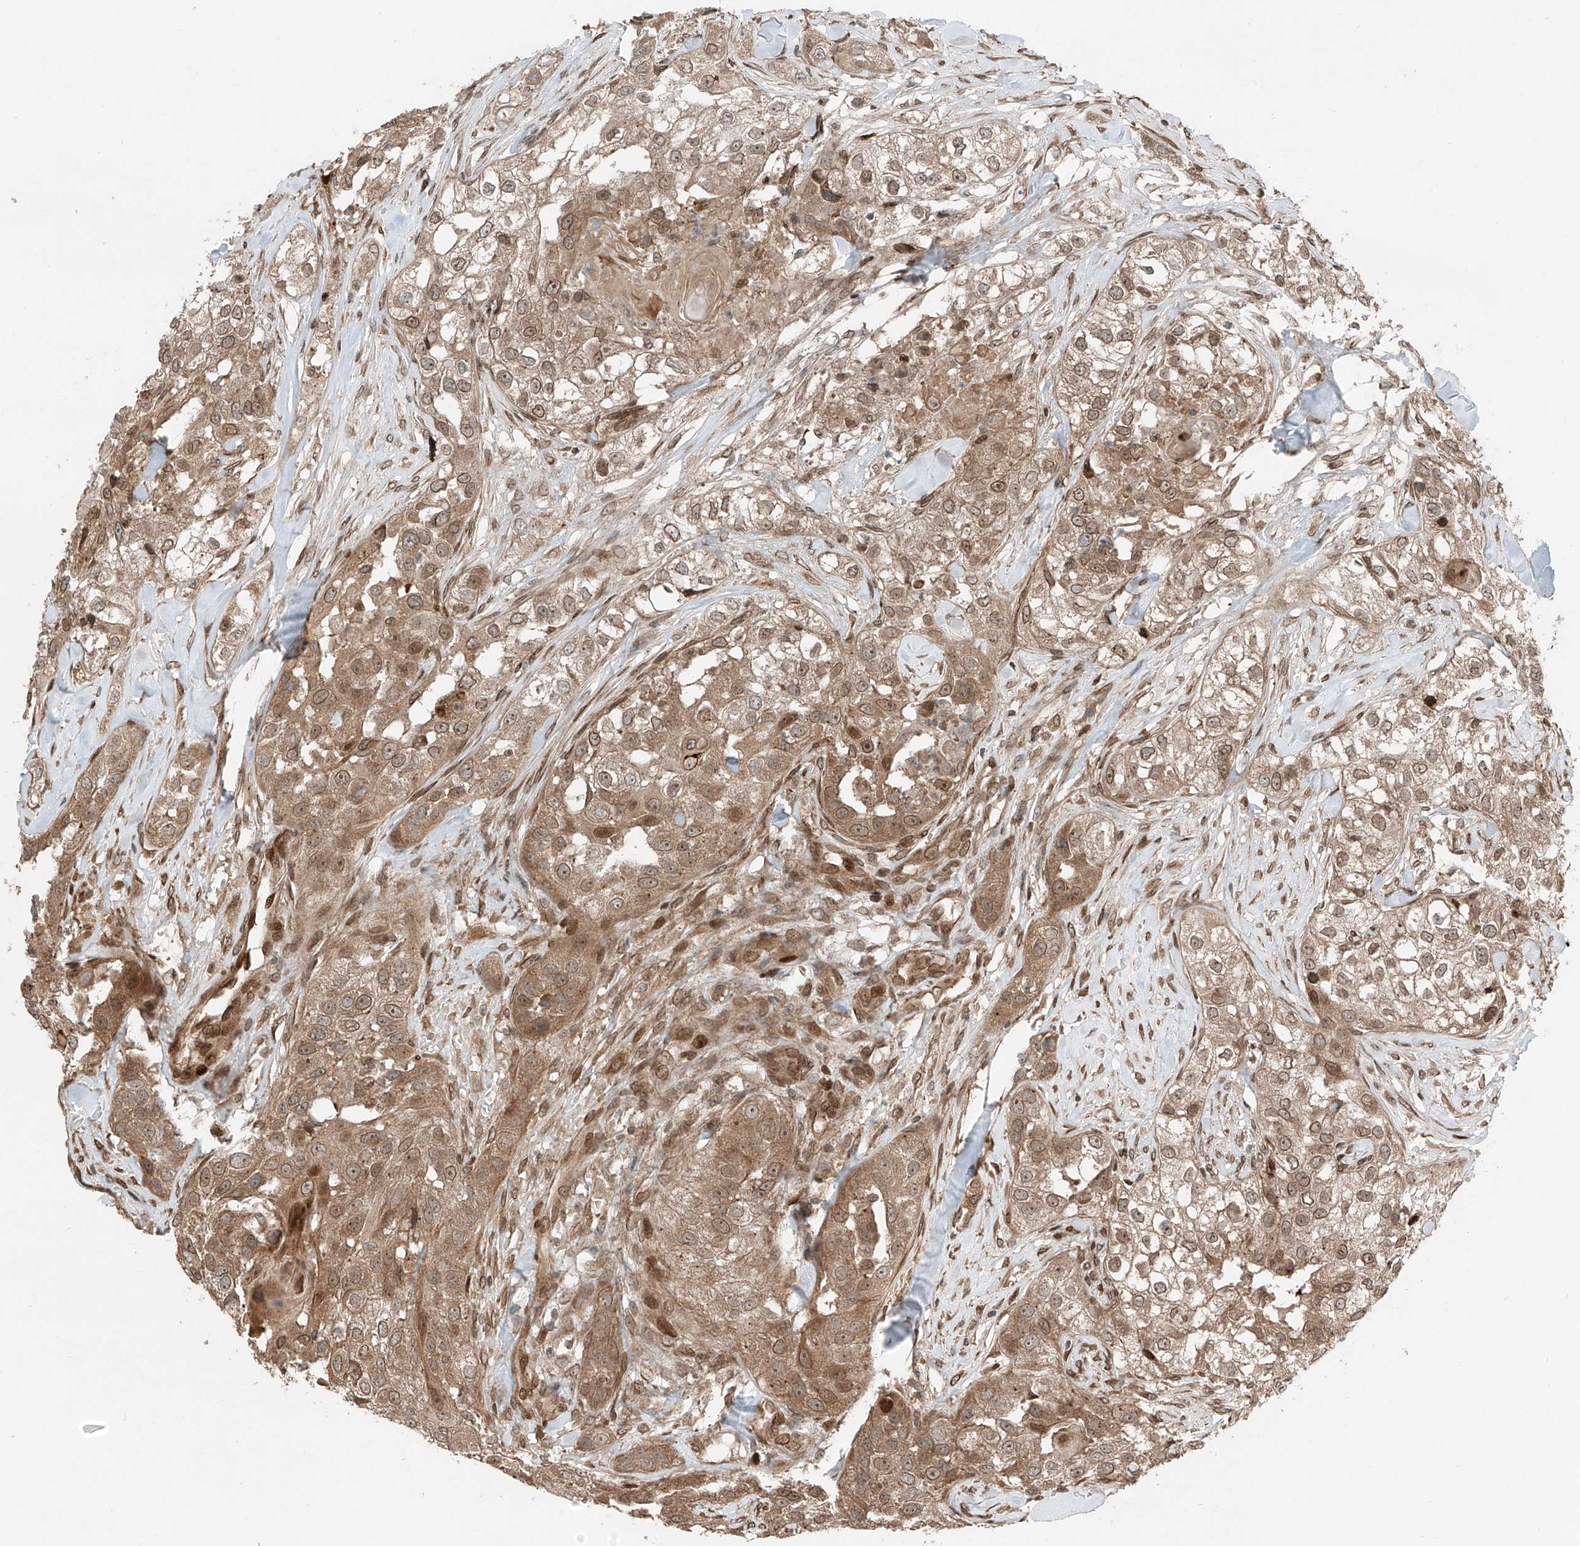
{"staining": {"intensity": "moderate", "quantity": ">75%", "location": "cytoplasmic/membranous,nuclear"}, "tissue": "head and neck cancer", "cell_type": "Tumor cells", "image_type": "cancer", "snomed": [{"axis": "morphology", "description": "Normal tissue, NOS"}, {"axis": "morphology", "description": "Squamous cell carcinoma, NOS"}, {"axis": "topography", "description": "Skeletal muscle"}, {"axis": "topography", "description": "Head-Neck"}], "caption": "Immunohistochemistry (IHC) staining of head and neck squamous cell carcinoma, which displays medium levels of moderate cytoplasmic/membranous and nuclear expression in about >75% of tumor cells indicating moderate cytoplasmic/membranous and nuclear protein positivity. The staining was performed using DAB (brown) for protein detection and nuclei were counterstained in hematoxylin (blue).", "gene": "CEP162", "patient": {"sex": "male", "age": 51}}